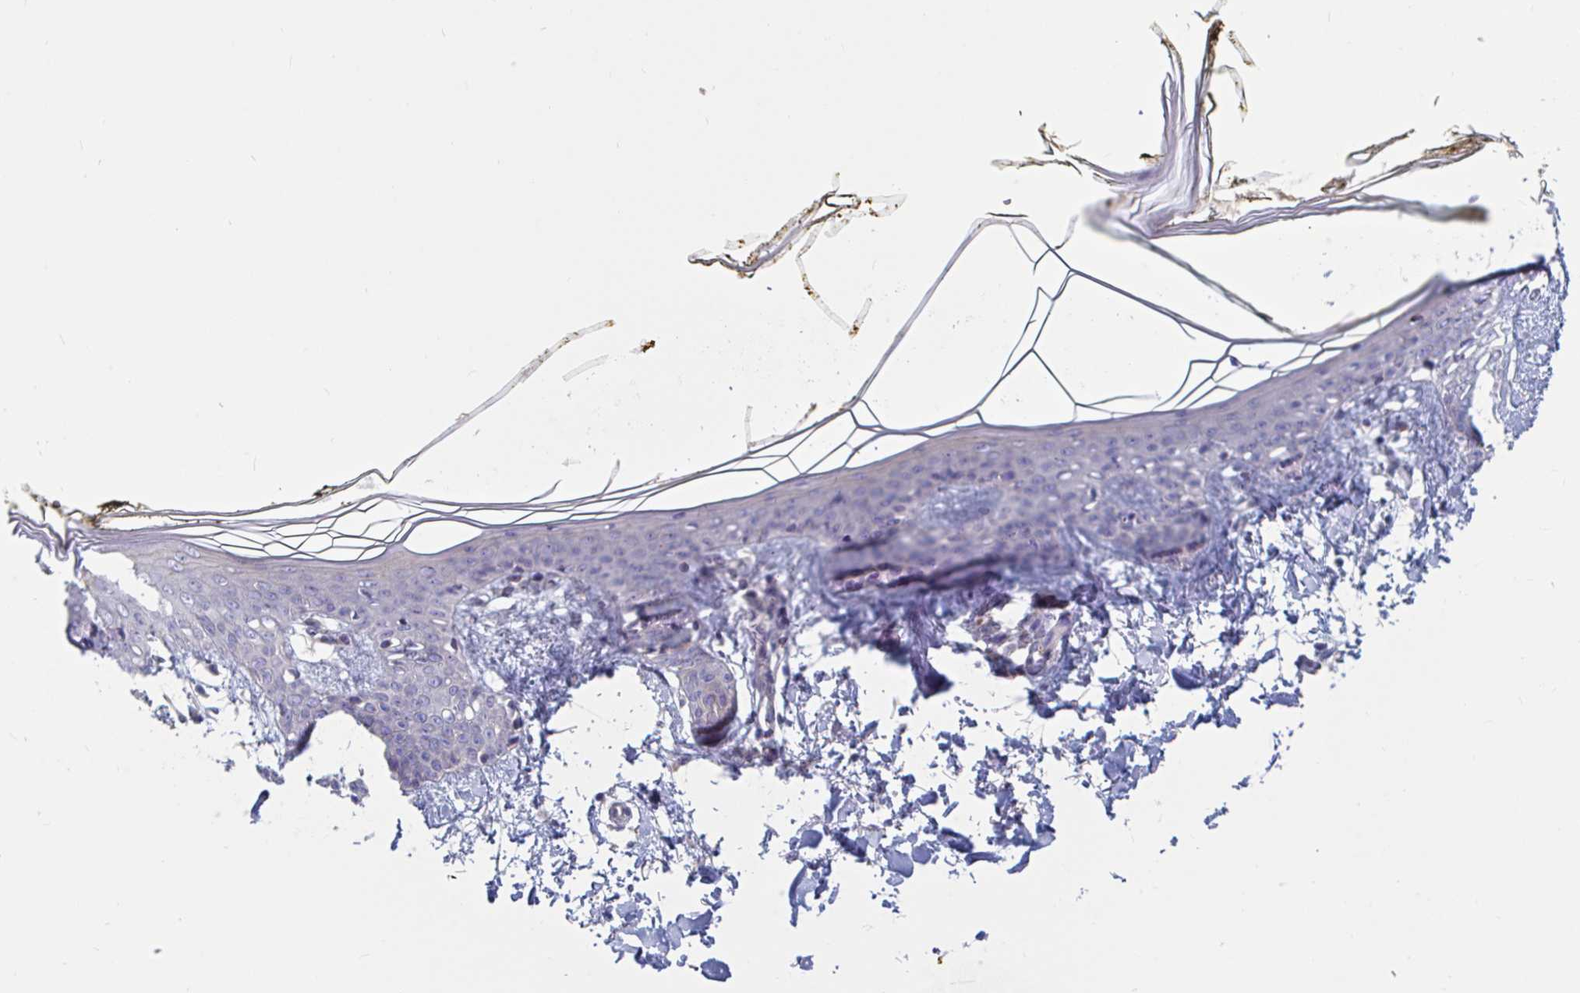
{"staining": {"intensity": "negative", "quantity": "none", "location": "none"}, "tissue": "skin", "cell_type": "Fibroblasts", "image_type": "normal", "snomed": [{"axis": "morphology", "description": "Normal tissue, NOS"}, {"axis": "topography", "description": "Skin"}], "caption": "Fibroblasts show no significant protein positivity in normal skin.", "gene": "UNKL", "patient": {"sex": "female", "age": 34}}